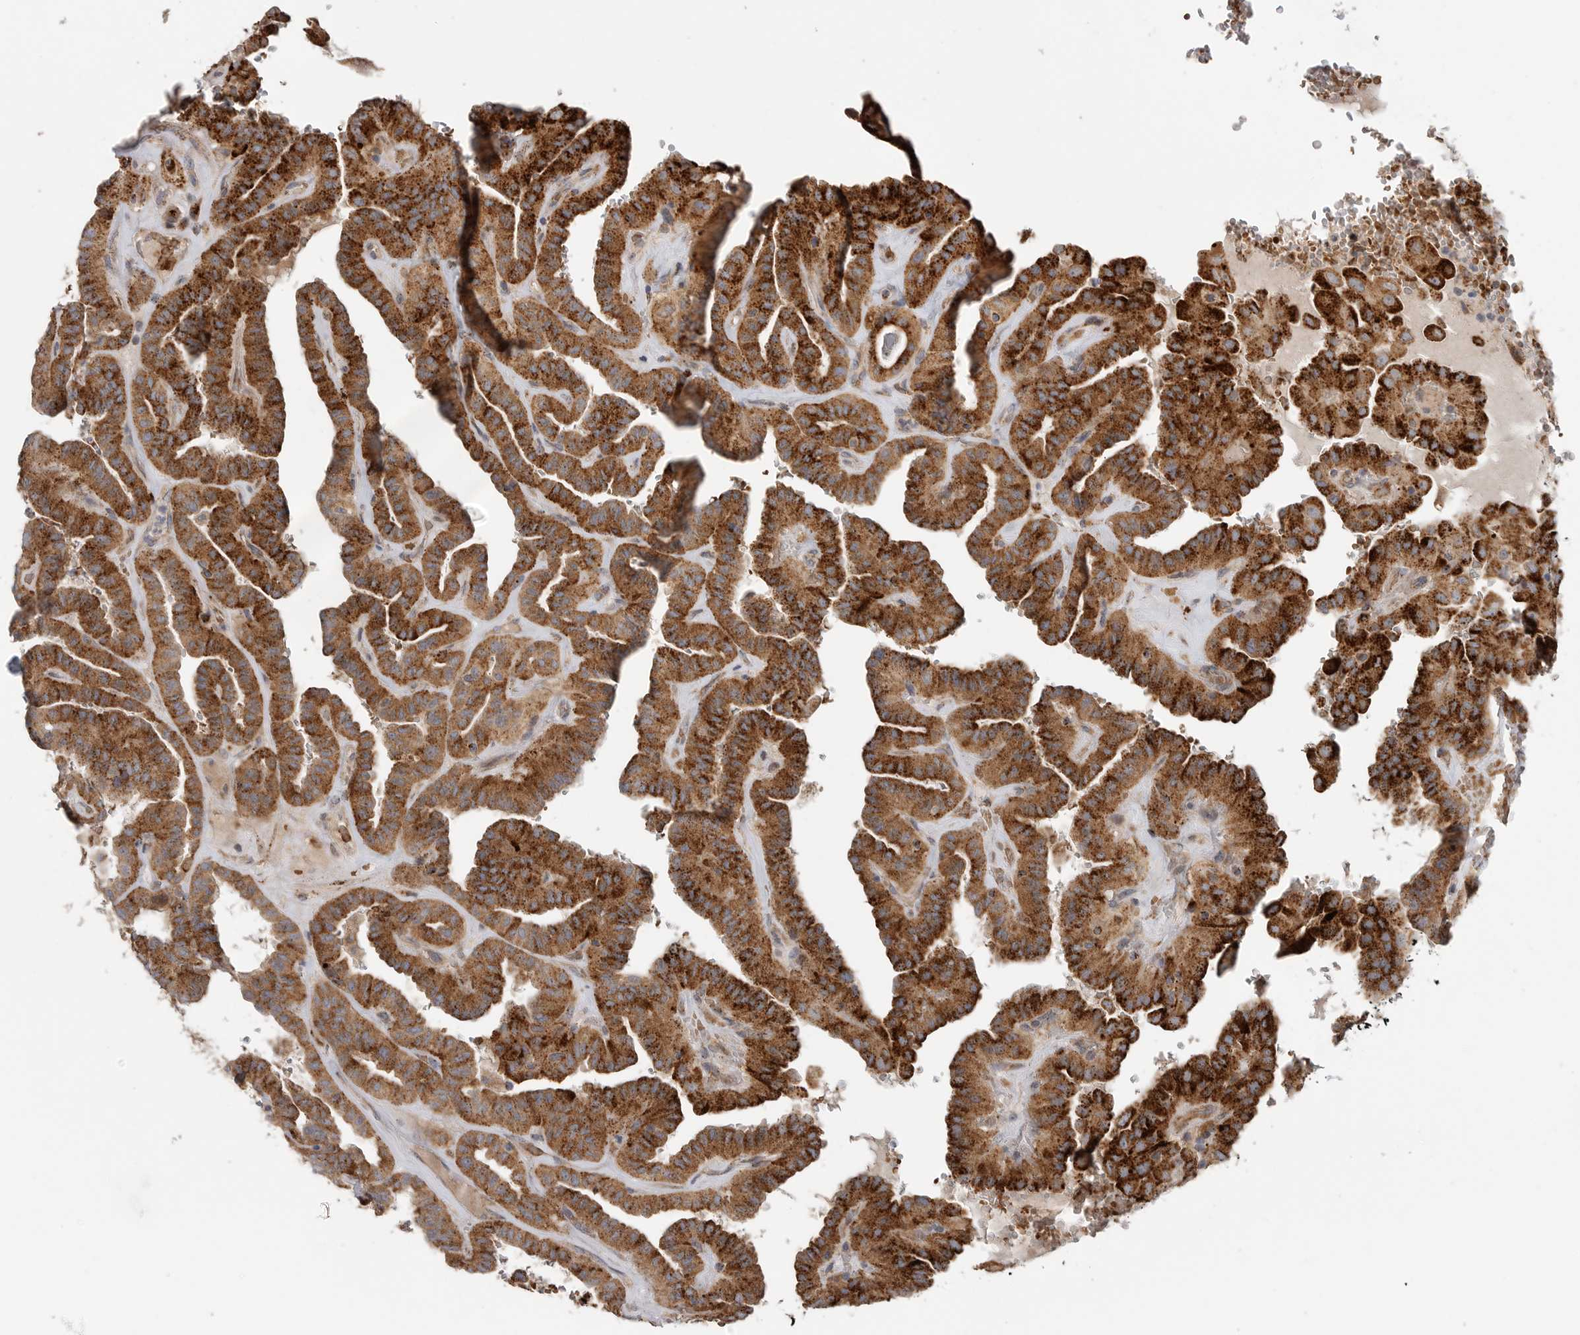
{"staining": {"intensity": "strong", "quantity": ">75%", "location": "cytoplasmic/membranous"}, "tissue": "thyroid cancer", "cell_type": "Tumor cells", "image_type": "cancer", "snomed": [{"axis": "morphology", "description": "Papillary adenocarcinoma, NOS"}, {"axis": "topography", "description": "Thyroid gland"}], "caption": "Thyroid cancer stained for a protein displays strong cytoplasmic/membranous positivity in tumor cells.", "gene": "GALNS", "patient": {"sex": "male", "age": 77}}